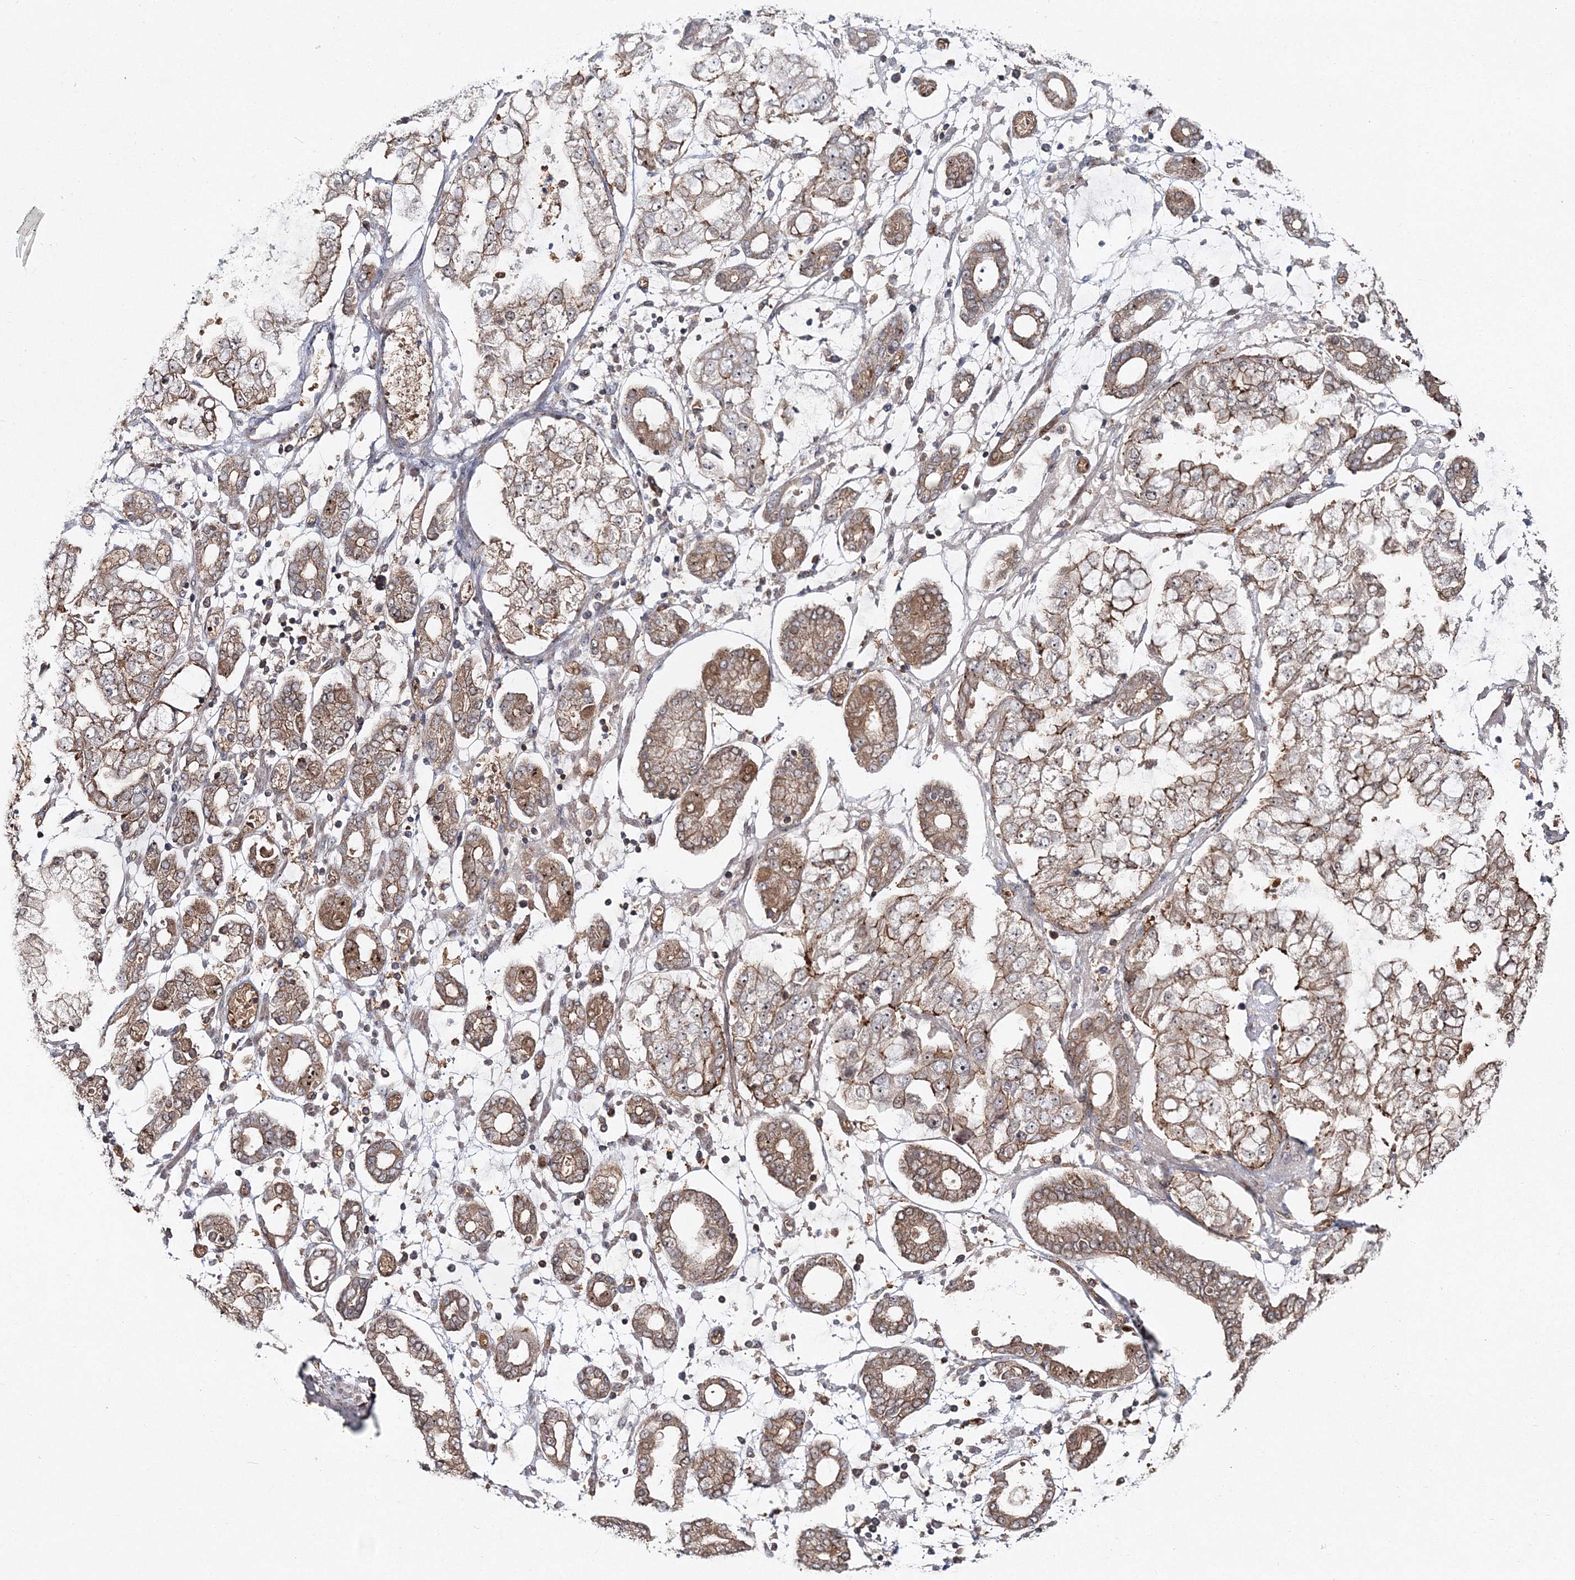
{"staining": {"intensity": "weak", "quantity": ">75%", "location": "cytoplasmic/membranous"}, "tissue": "stomach cancer", "cell_type": "Tumor cells", "image_type": "cancer", "snomed": [{"axis": "morphology", "description": "Adenocarcinoma, NOS"}, {"axis": "topography", "description": "Stomach"}], "caption": "Brown immunohistochemical staining in stomach cancer (adenocarcinoma) shows weak cytoplasmic/membranous positivity in about >75% of tumor cells.", "gene": "PCBD2", "patient": {"sex": "male", "age": 76}}